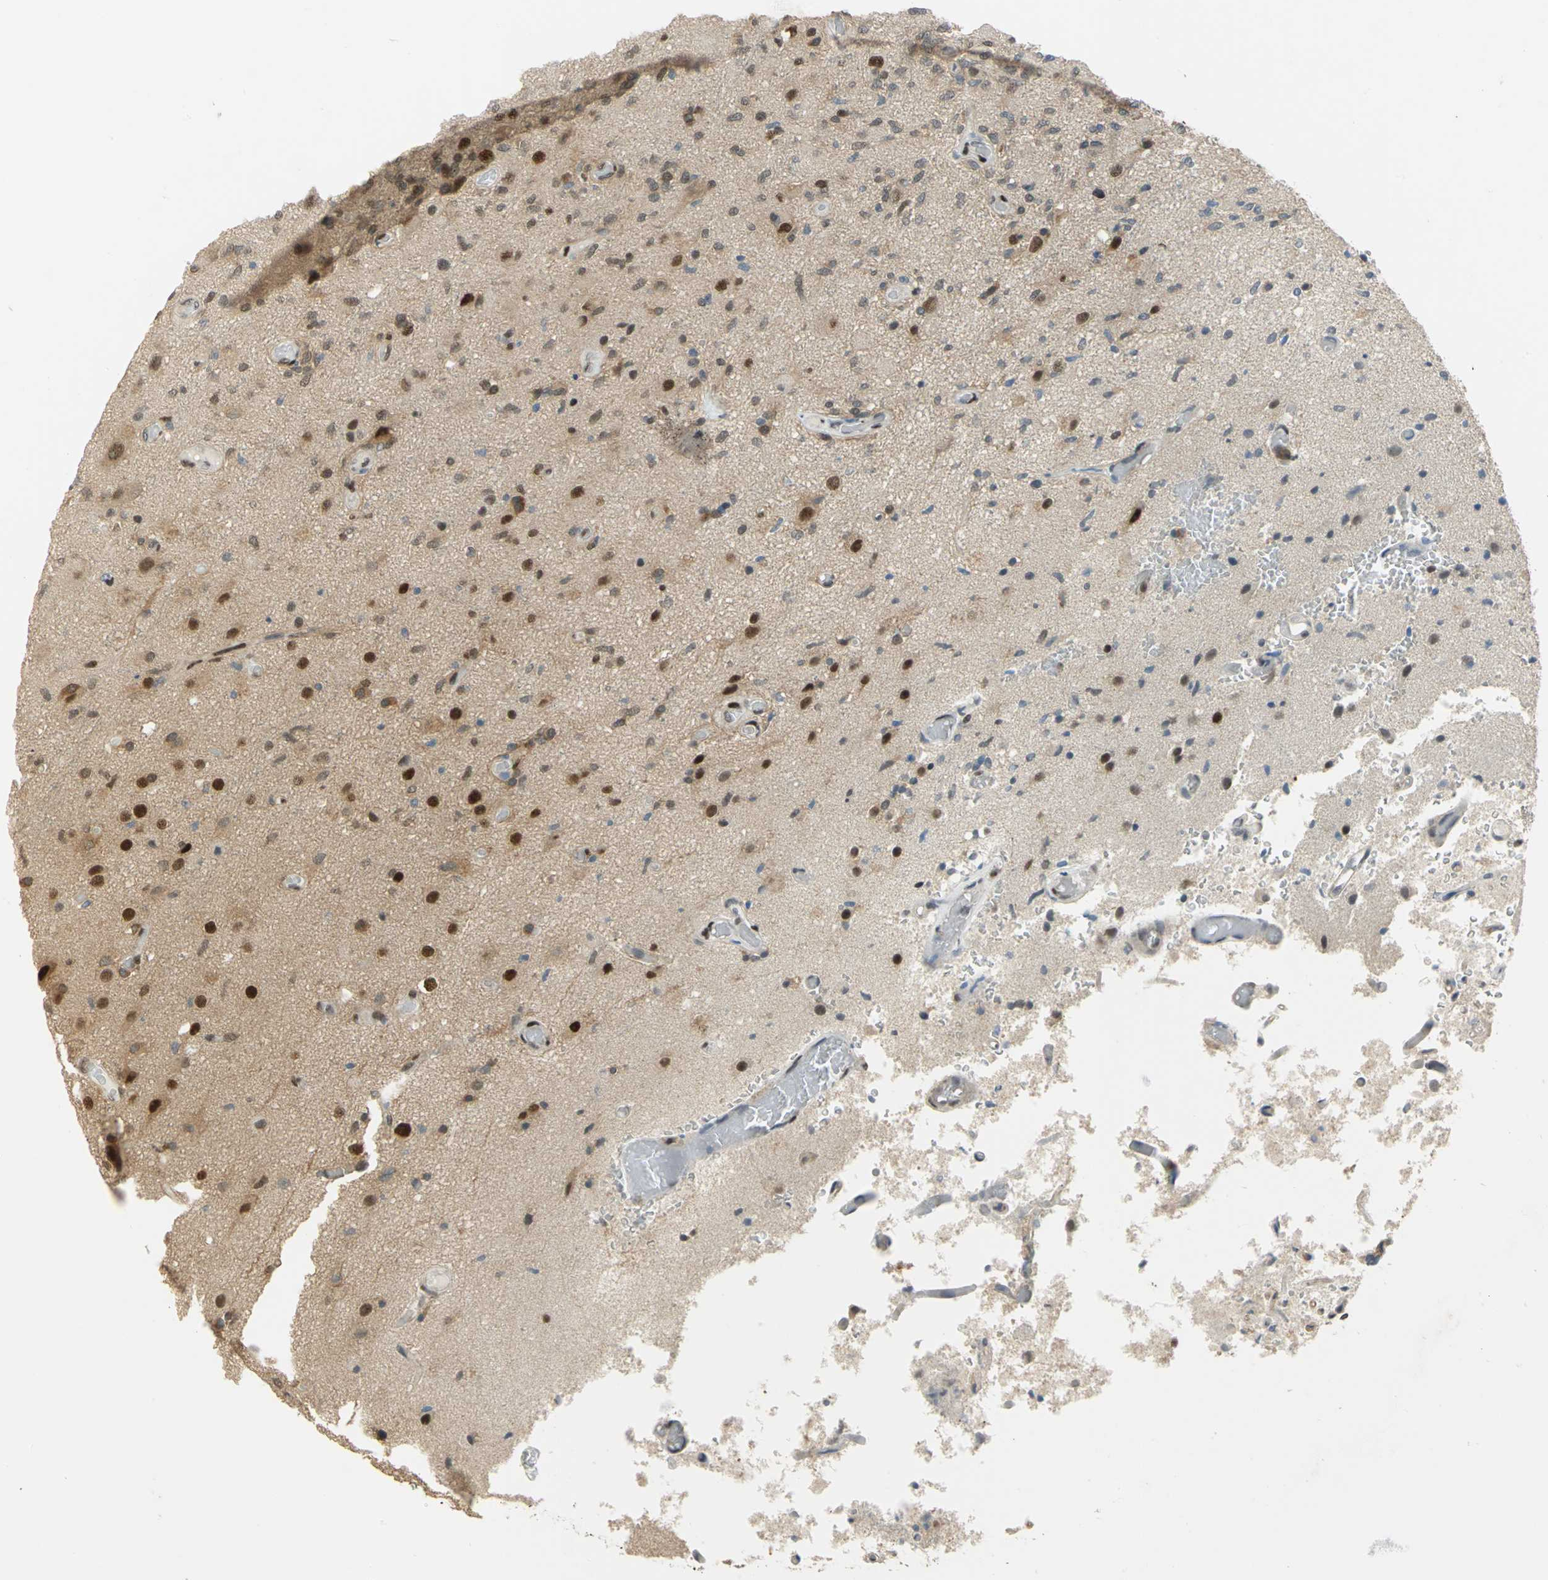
{"staining": {"intensity": "strong", "quantity": "25%-75%", "location": "cytoplasmic/membranous,nuclear"}, "tissue": "glioma", "cell_type": "Tumor cells", "image_type": "cancer", "snomed": [{"axis": "morphology", "description": "Normal tissue, NOS"}, {"axis": "morphology", "description": "Glioma, malignant, High grade"}, {"axis": "topography", "description": "Cerebral cortex"}], "caption": "Tumor cells exhibit strong cytoplasmic/membranous and nuclear expression in approximately 25%-75% of cells in glioma.", "gene": "RBFOX2", "patient": {"sex": "male", "age": 77}}